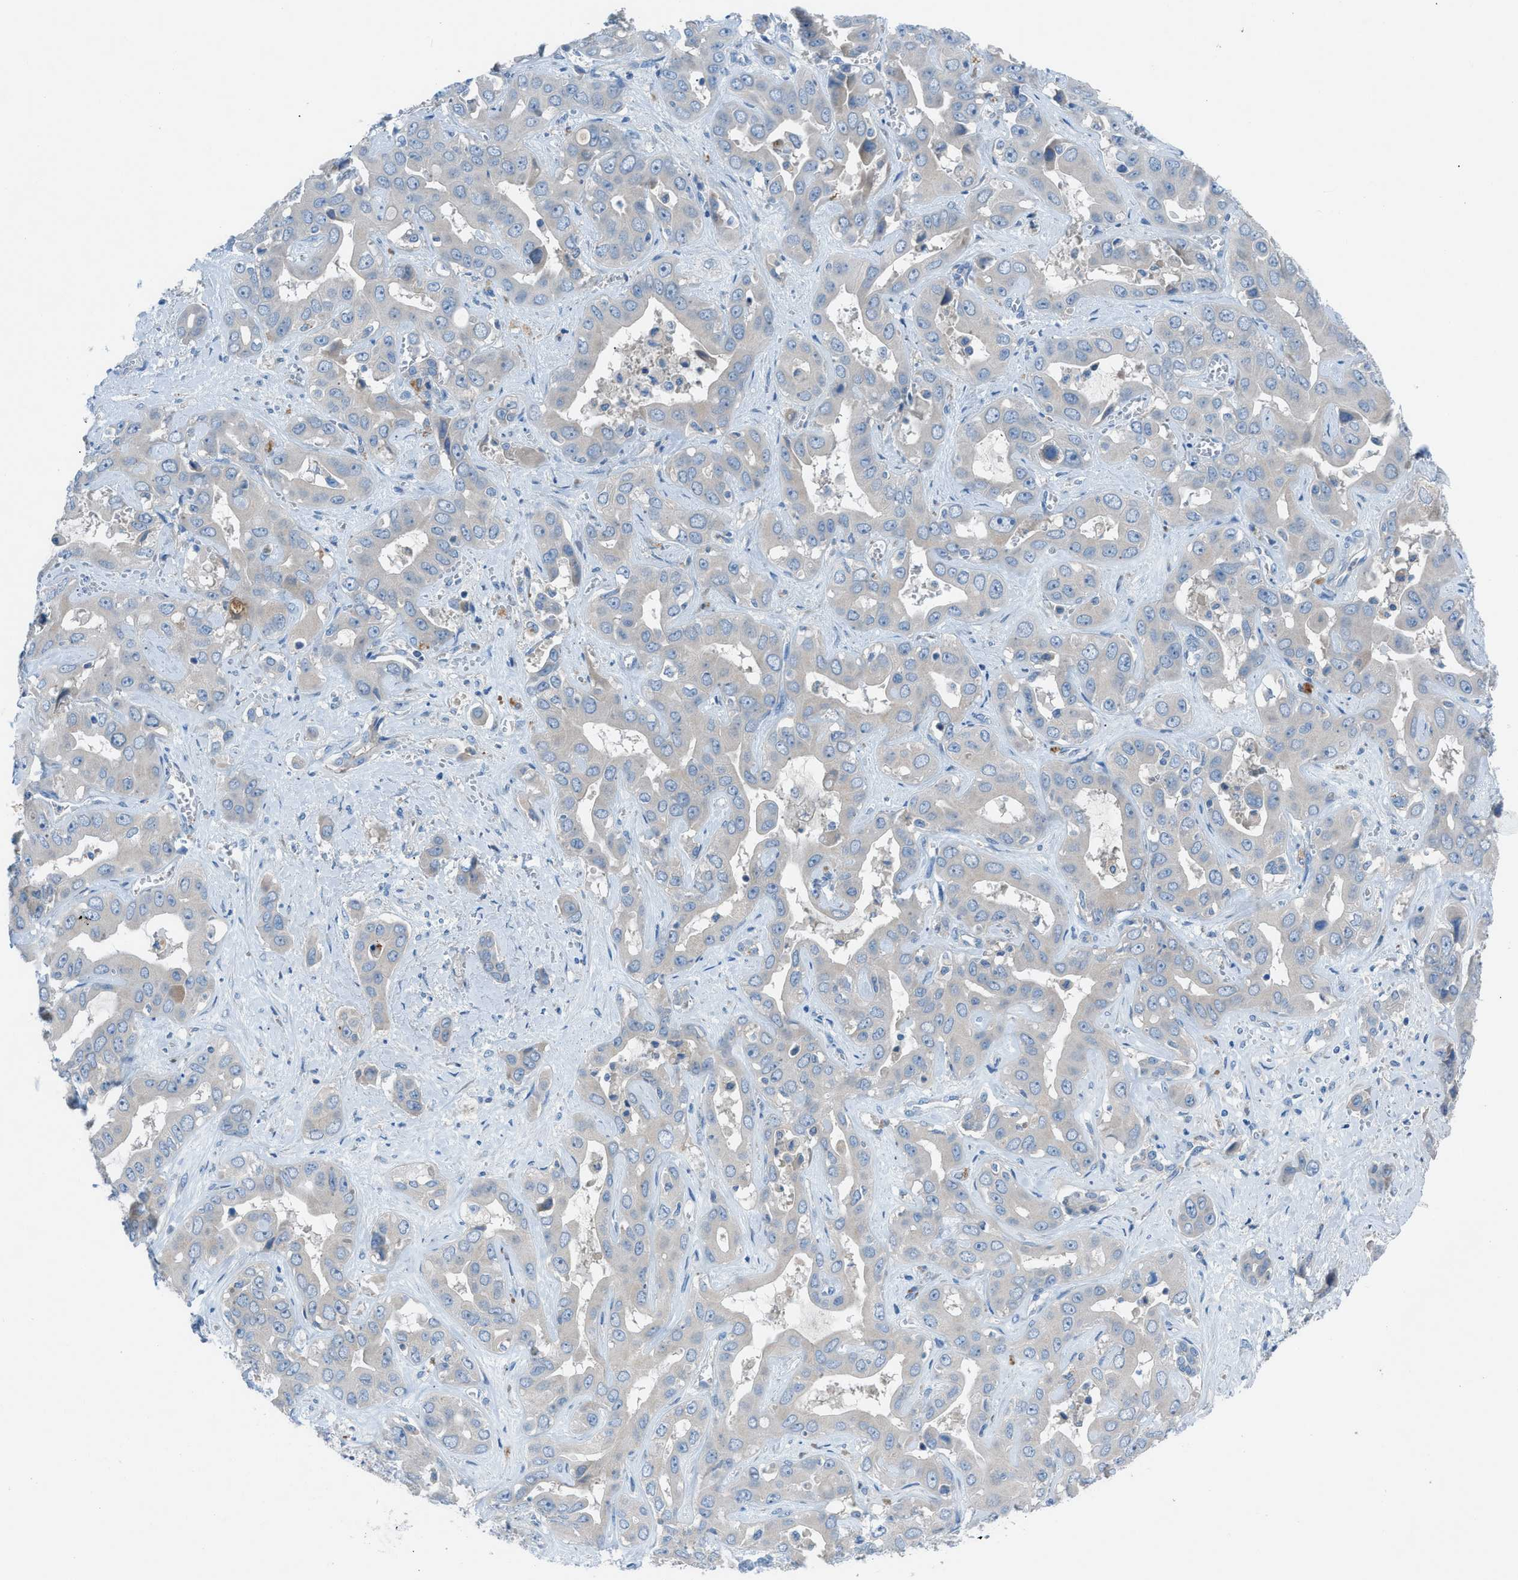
{"staining": {"intensity": "weak", "quantity": "<25%", "location": "cytoplasmic/membranous"}, "tissue": "liver cancer", "cell_type": "Tumor cells", "image_type": "cancer", "snomed": [{"axis": "morphology", "description": "Cholangiocarcinoma"}, {"axis": "topography", "description": "Liver"}], "caption": "The IHC micrograph has no significant staining in tumor cells of liver cholangiocarcinoma tissue.", "gene": "C5AR2", "patient": {"sex": "female", "age": 52}}